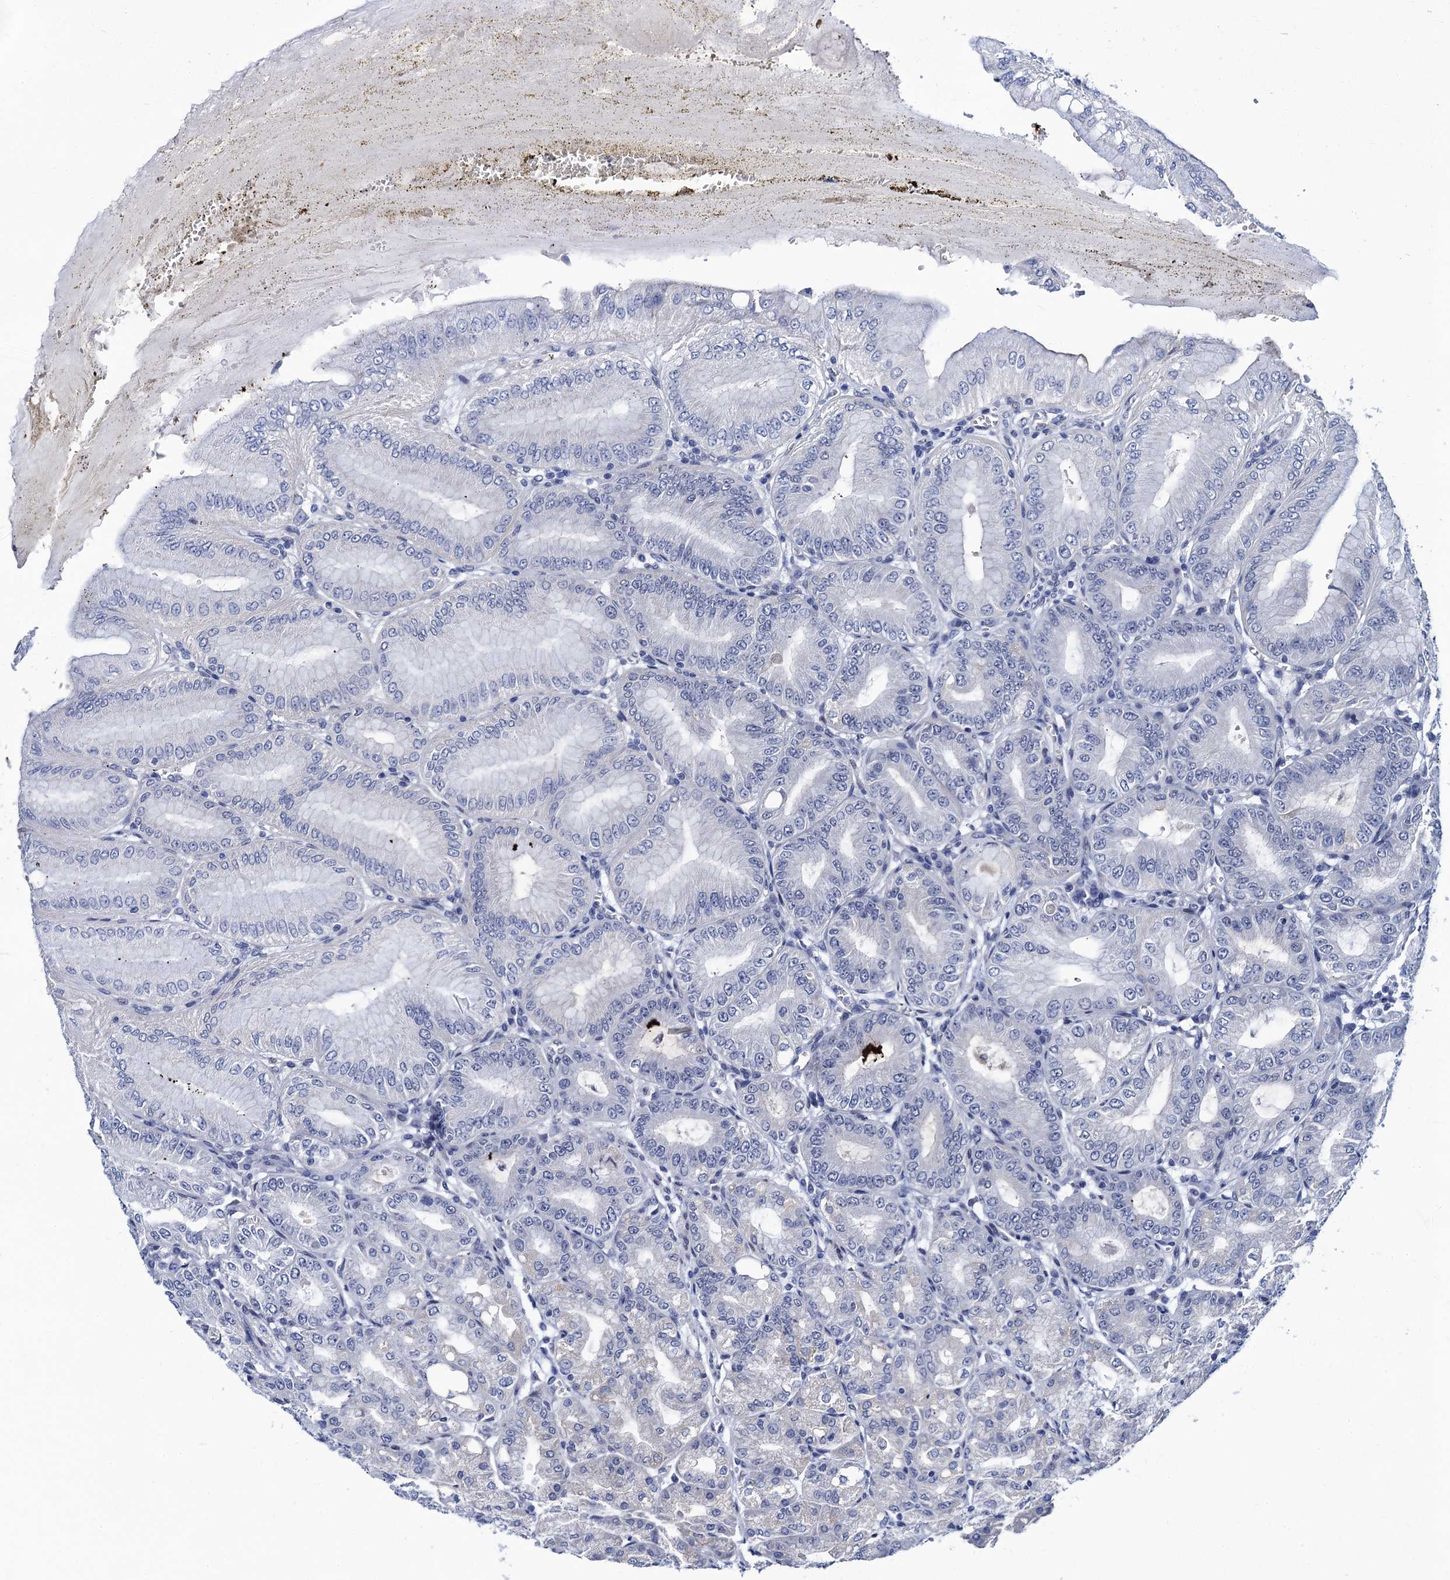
{"staining": {"intensity": "weak", "quantity": "25%-75%", "location": "cytoplasmic/membranous,nuclear"}, "tissue": "stomach", "cell_type": "Glandular cells", "image_type": "normal", "snomed": [{"axis": "morphology", "description": "Normal tissue, NOS"}, {"axis": "topography", "description": "Stomach, lower"}], "caption": "Human stomach stained with a brown dye demonstrates weak cytoplasmic/membranous,nuclear positive expression in about 25%-75% of glandular cells.", "gene": "C16orf87", "patient": {"sex": "male", "age": 71}}